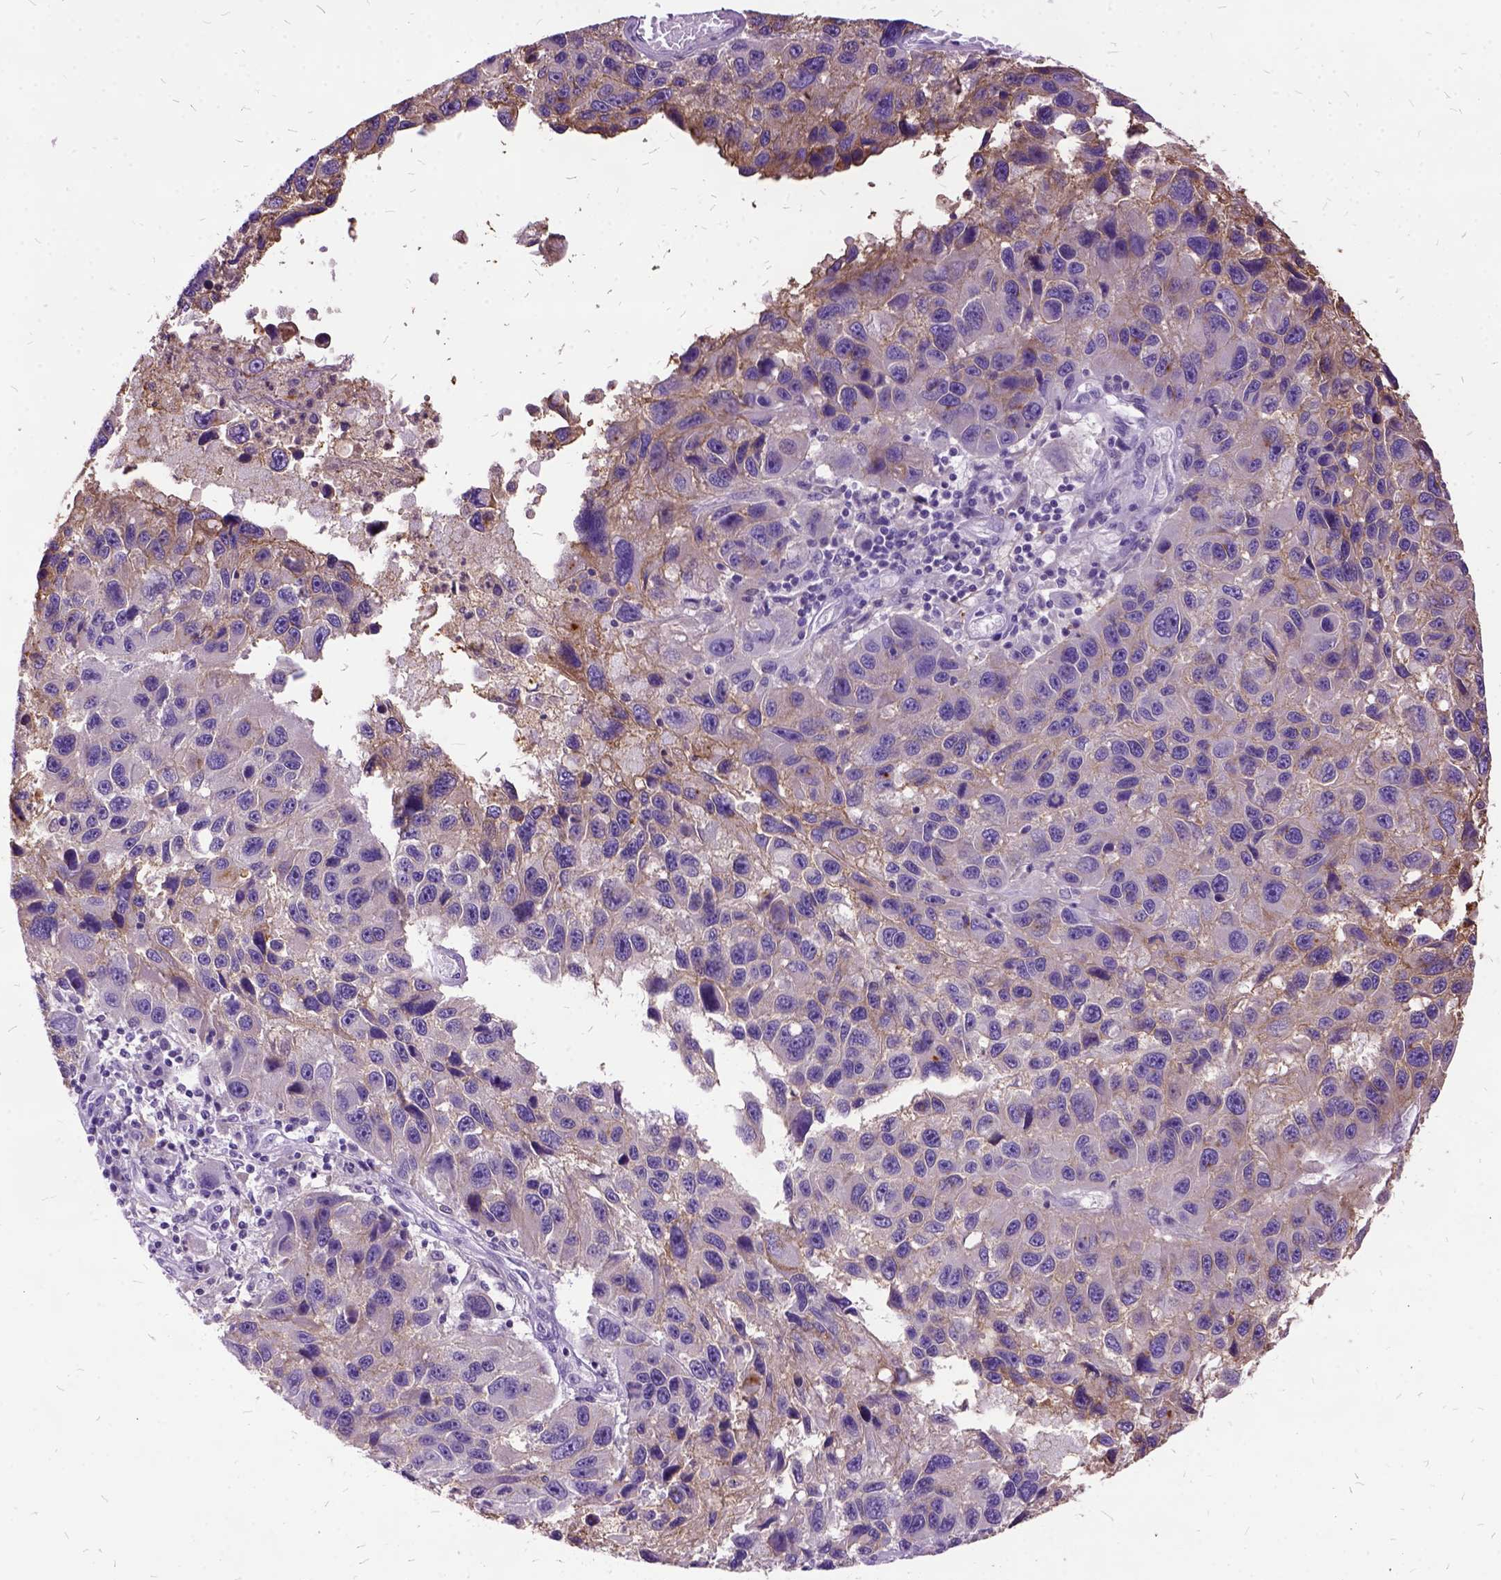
{"staining": {"intensity": "weak", "quantity": "25%-75%", "location": "cytoplasmic/membranous"}, "tissue": "melanoma", "cell_type": "Tumor cells", "image_type": "cancer", "snomed": [{"axis": "morphology", "description": "Malignant melanoma, NOS"}, {"axis": "topography", "description": "Skin"}], "caption": "Immunohistochemical staining of melanoma exhibits low levels of weak cytoplasmic/membranous protein positivity in about 25%-75% of tumor cells.", "gene": "MME", "patient": {"sex": "male", "age": 53}}